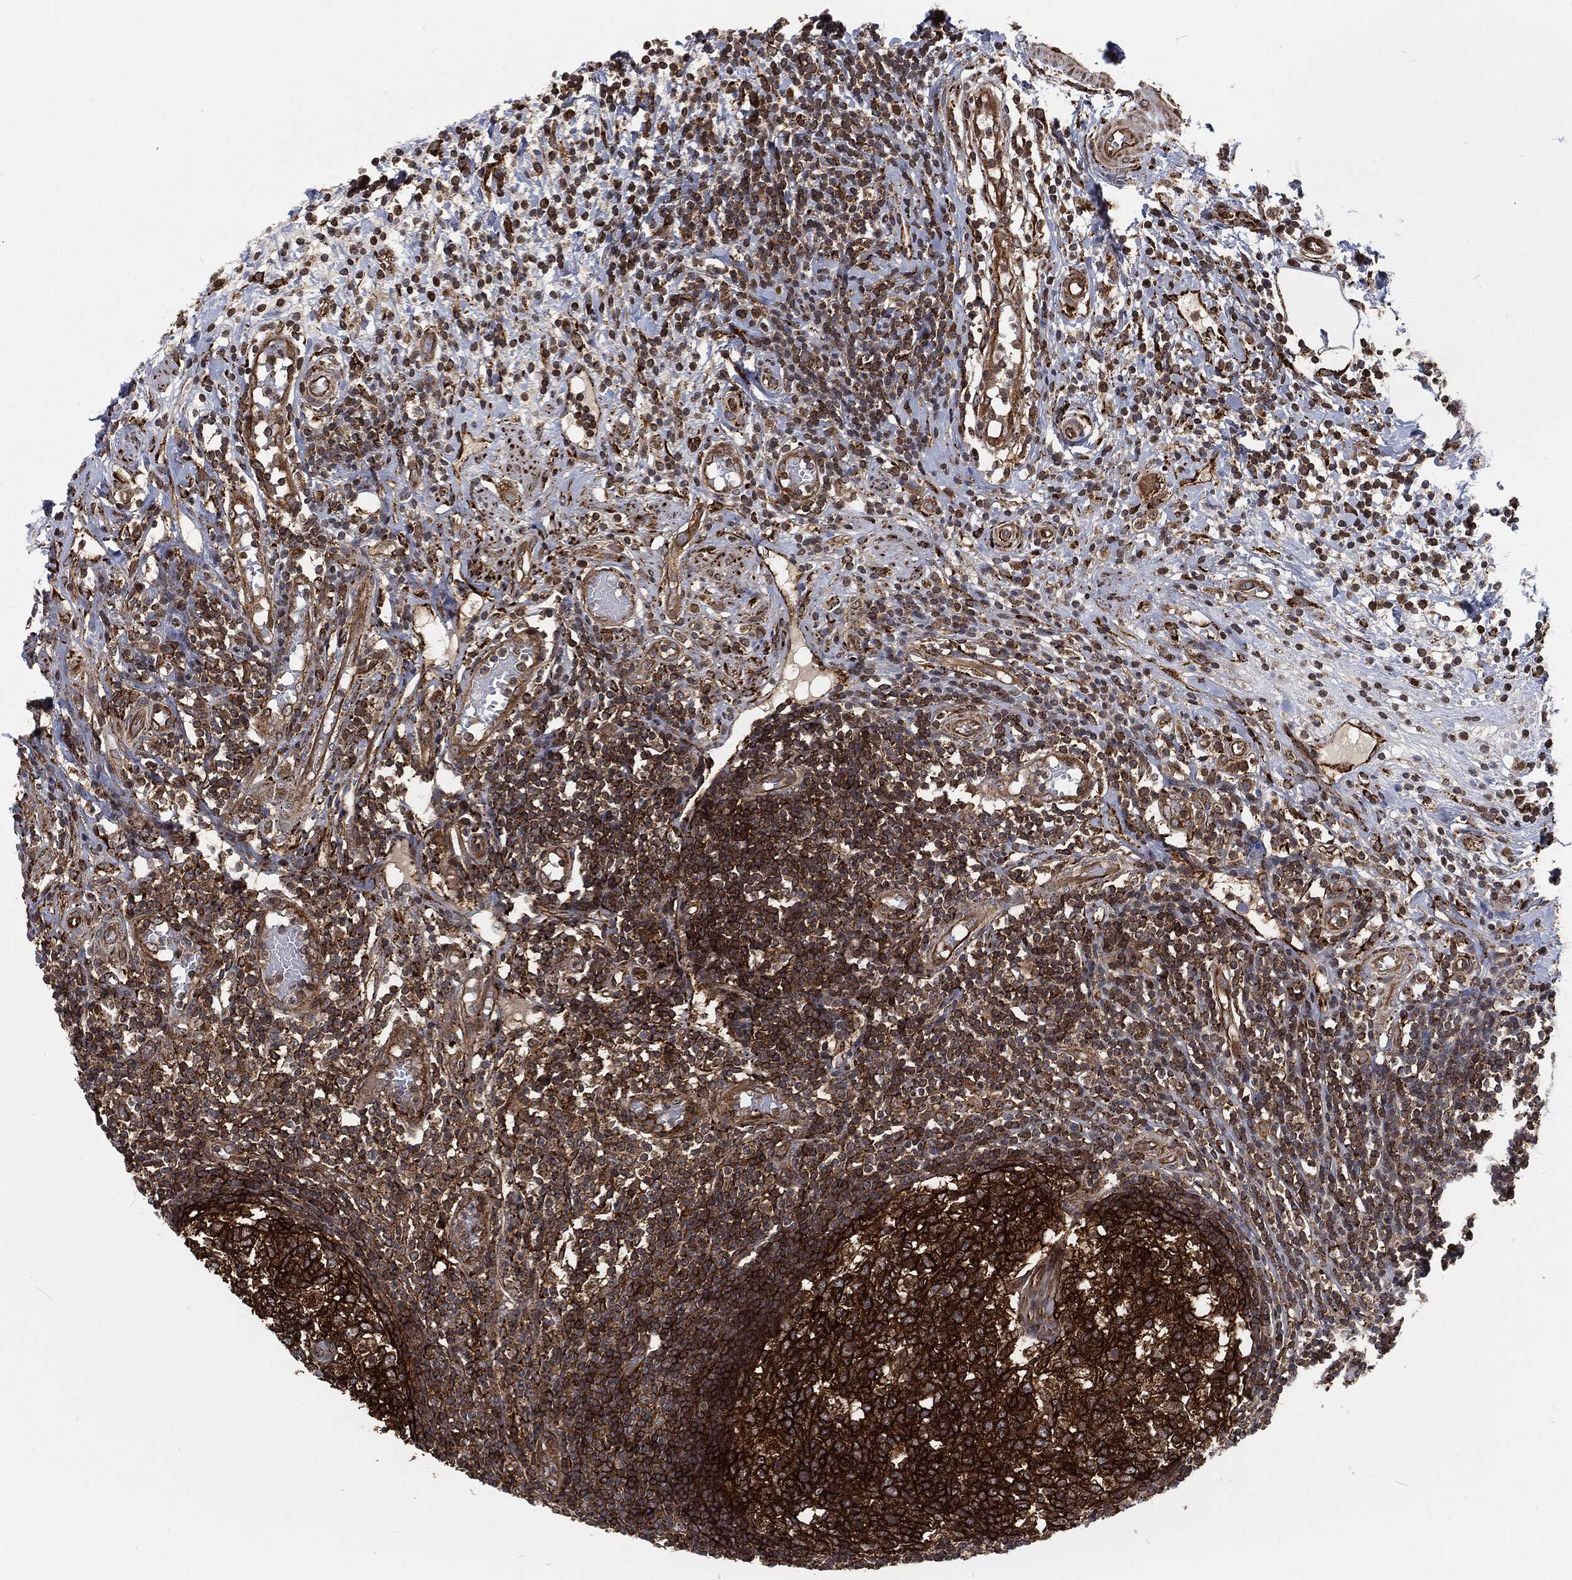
{"staining": {"intensity": "moderate", "quantity": ">75%", "location": "cytoplasmic/membranous"}, "tissue": "appendix", "cell_type": "Glandular cells", "image_type": "normal", "snomed": [{"axis": "morphology", "description": "Normal tissue, NOS"}, {"axis": "morphology", "description": "Inflammation, NOS"}, {"axis": "topography", "description": "Appendix"}], "caption": "Moderate cytoplasmic/membranous staining for a protein is identified in approximately >75% of glandular cells of benign appendix using IHC.", "gene": "RFTN1", "patient": {"sex": "male", "age": 16}}